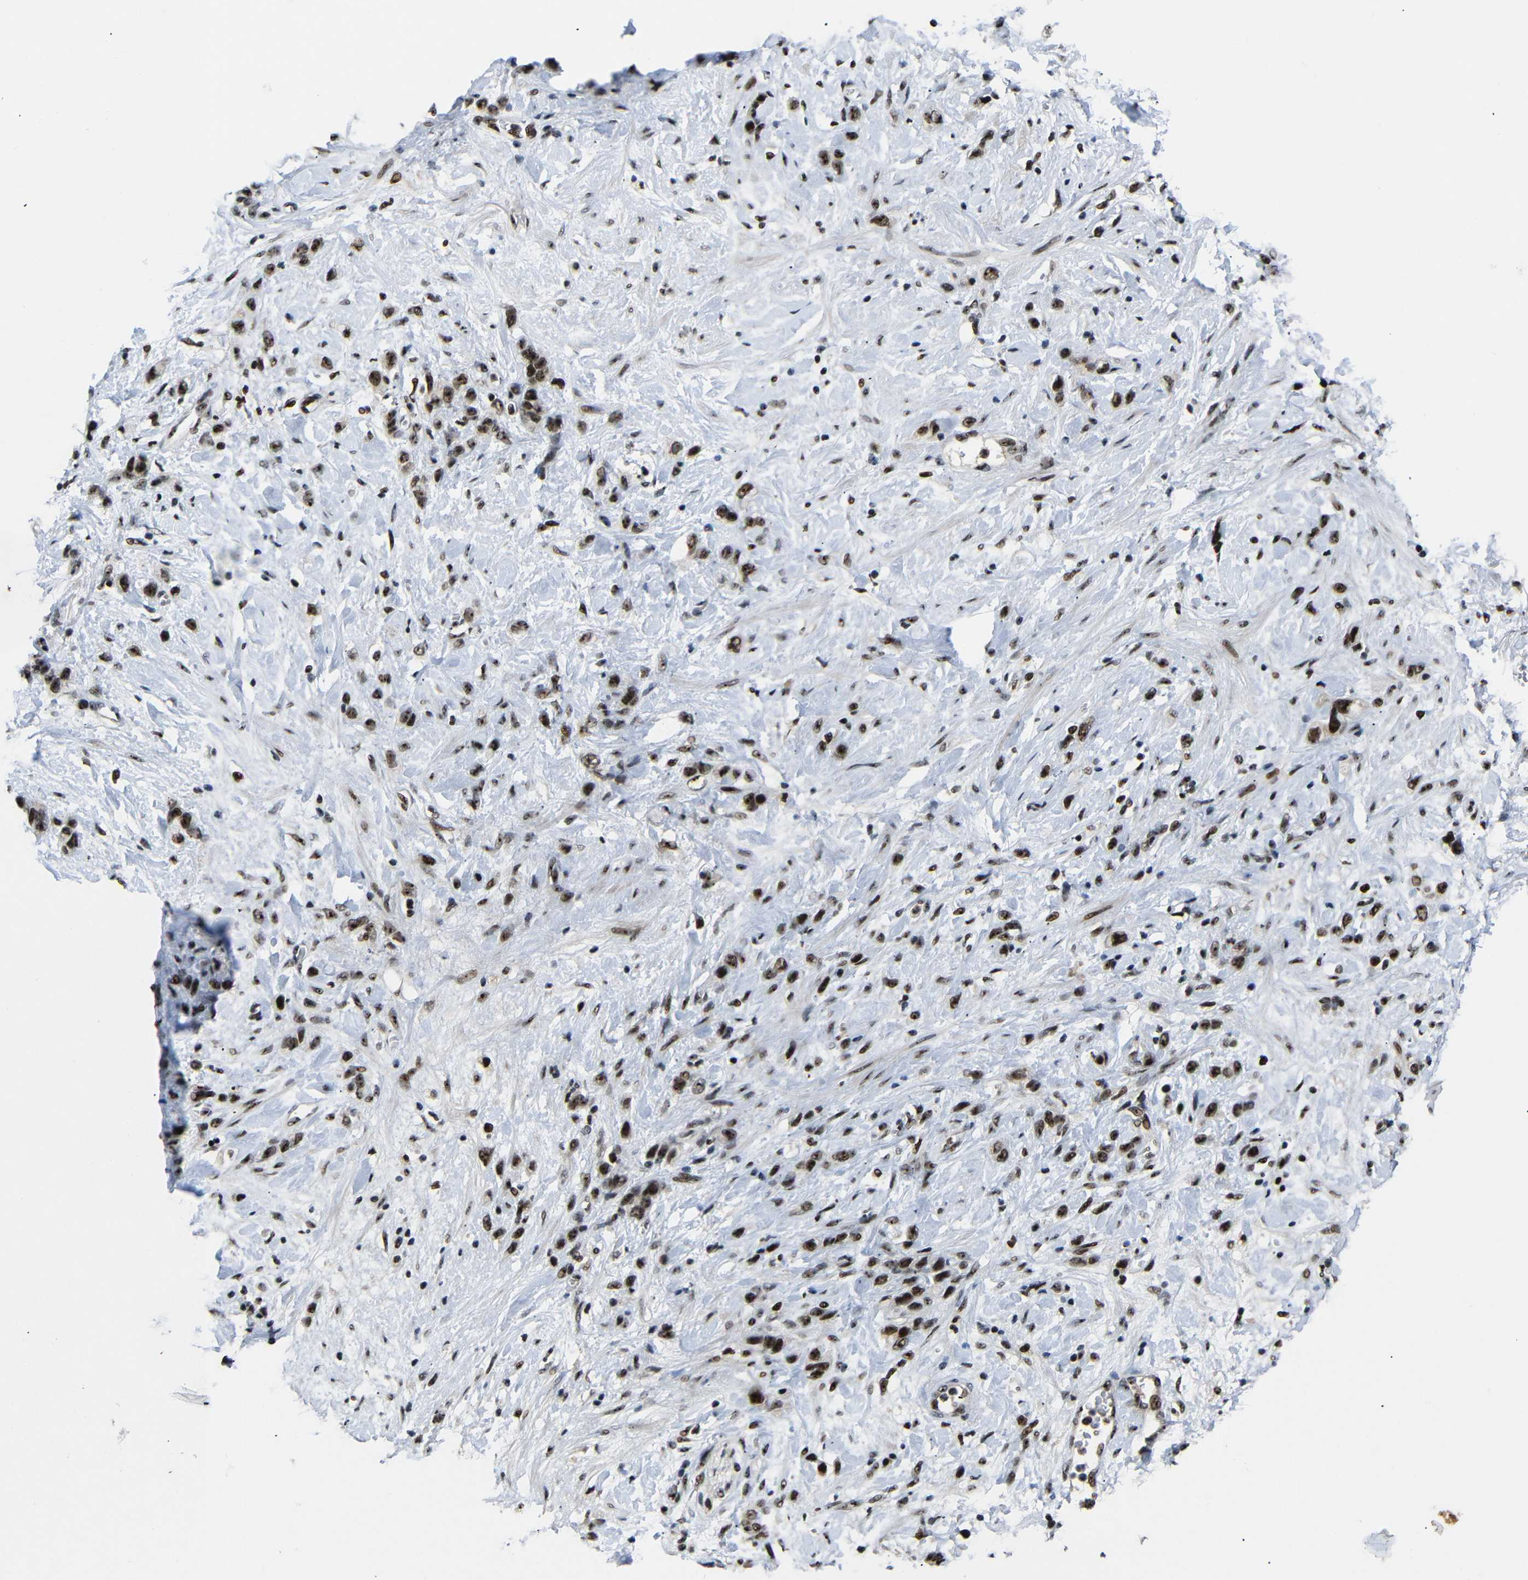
{"staining": {"intensity": "strong", "quantity": ">75%", "location": "nuclear"}, "tissue": "stomach cancer", "cell_type": "Tumor cells", "image_type": "cancer", "snomed": [{"axis": "morphology", "description": "Adenocarcinoma, NOS"}, {"axis": "morphology", "description": "Adenocarcinoma, High grade"}, {"axis": "topography", "description": "Stomach, upper"}, {"axis": "topography", "description": "Stomach, lower"}], "caption": "DAB (3,3'-diaminobenzidine) immunohistochemical staining of human stomach cancer (high-grade adenocarcinoma) displays strong nuclear protein positivity in about >75% of tumor cells.", "gene": "SETDB2", "patient": {"sex": "female", "age": 65}}